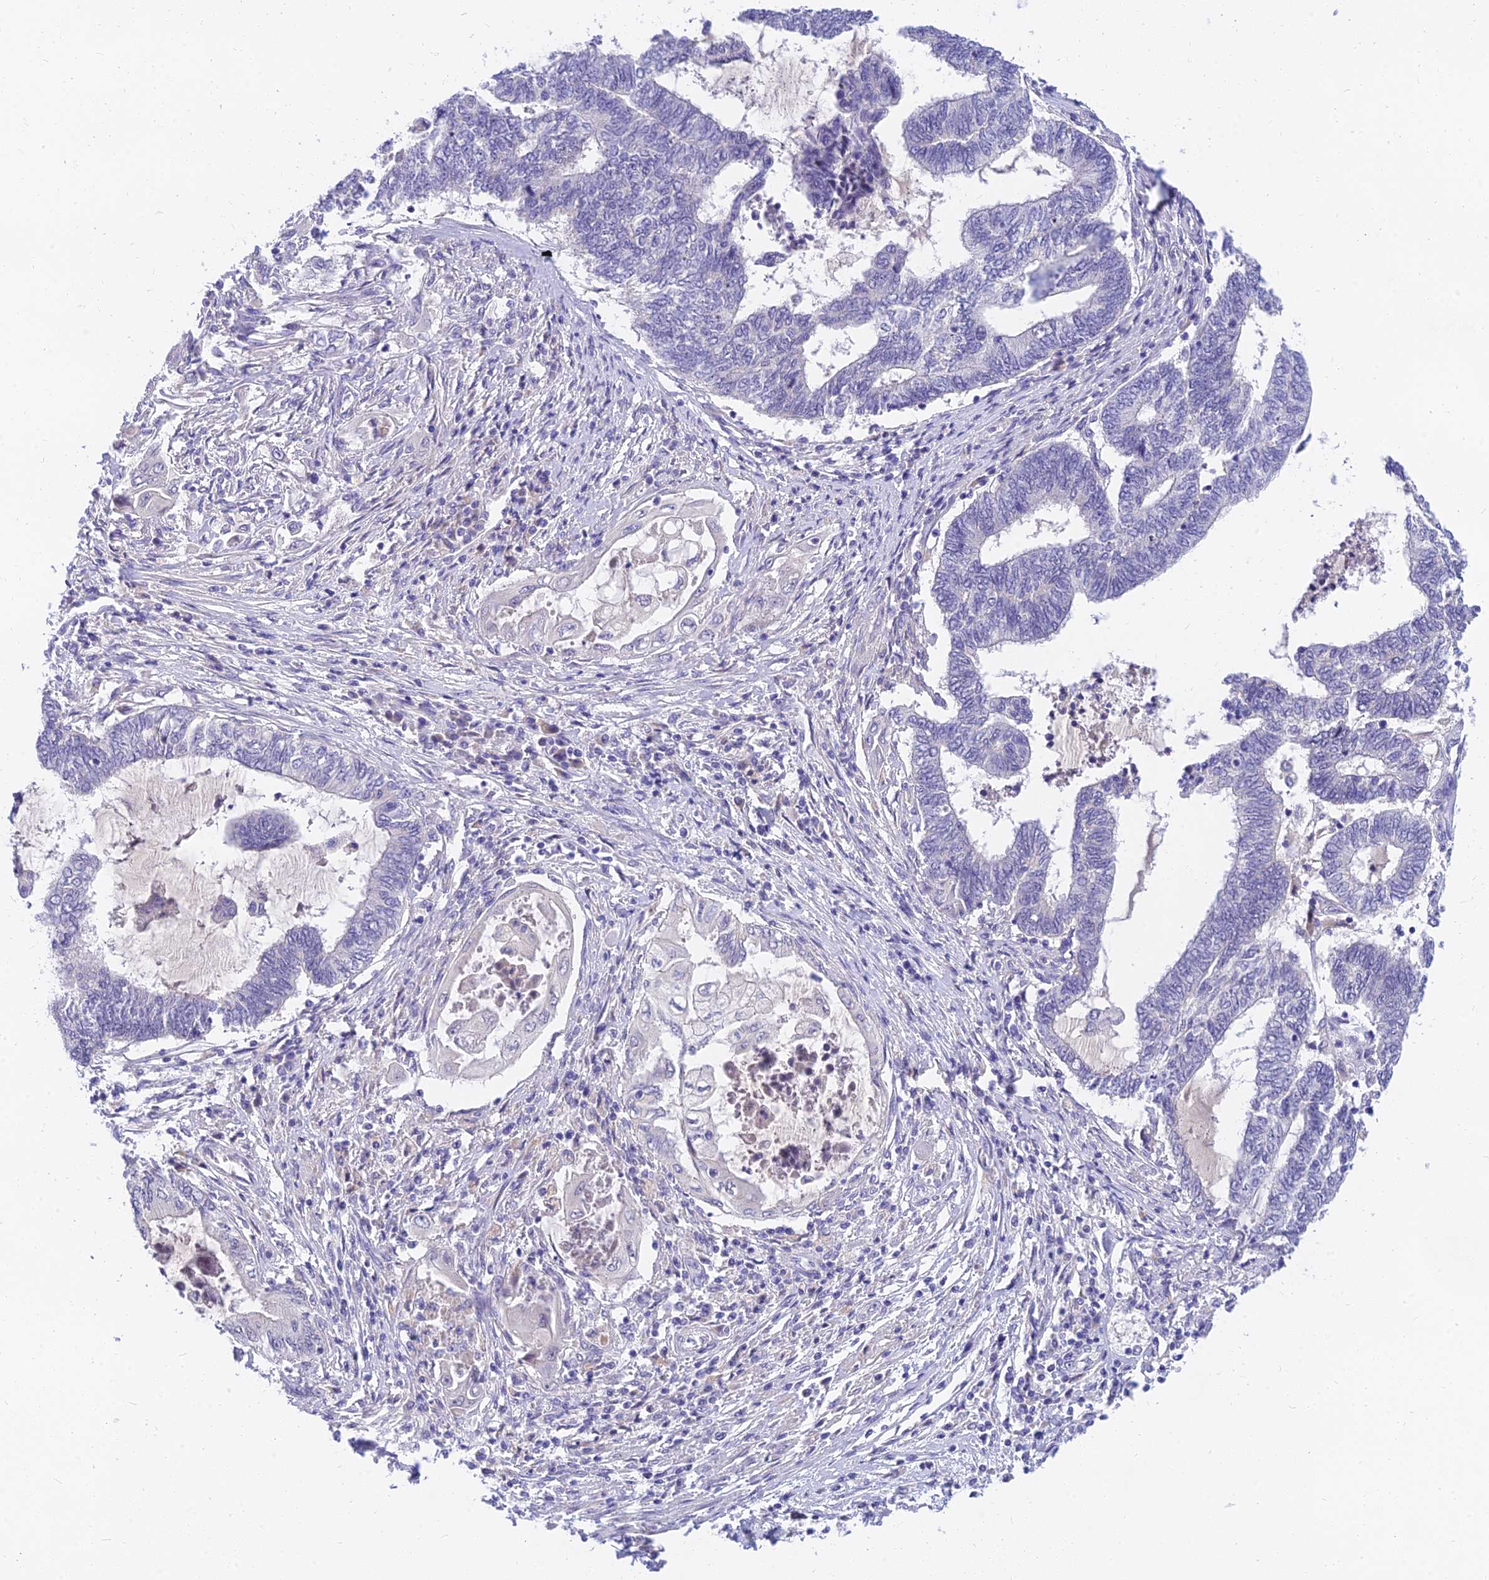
{"staining": {"intensity": "negative", "quantity": "none", "location": "none"}, "tissue": "endometrial cancer", "cell_type": "Tumor cells", "image_type": "cancer", "snomed": [{"axis": "morphology", "description": "Adenocarcinoma, NOS"}, {"axis": "topography", "description": "Uterus"}, {"axis": "topography", "description": "Endometrium"}], "caption": "Tumor cells are negative for protein expression in human endometrial adenocarcinoma.", "gene": "TMEM161B", "patient": {"sex": "female", "age": 70}}